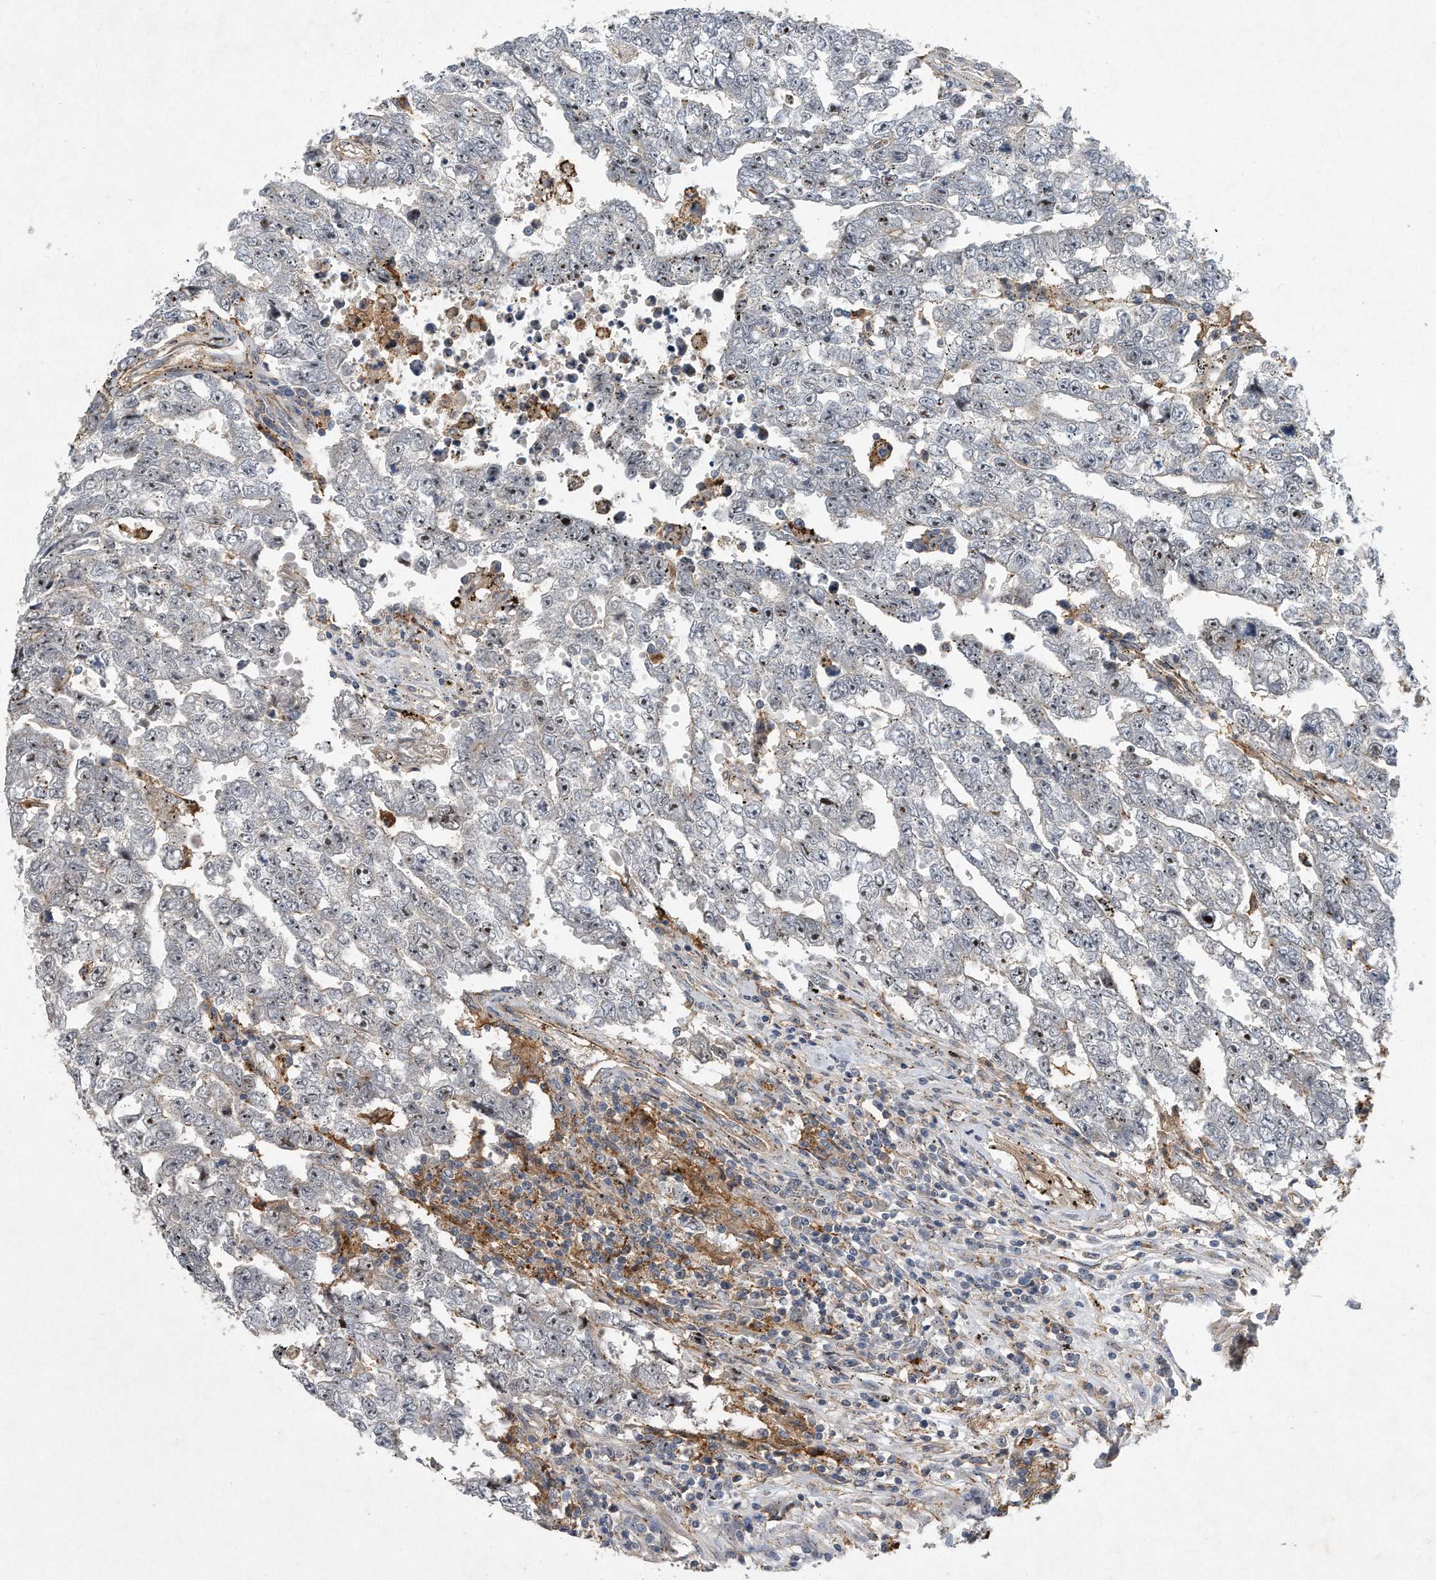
{"staining": {"intensity": "weak", "quantity": "25%-75%", "location": "cytoplasmic/membranous,nuclear"}, "tissue": "testis cancer", "cell_type": "Tumor cells", "image_type": "cancer", "snomed": [{"axis": "morphology", "description": "Carcinoma, Embryonal, NOS"}, {"axis": "topography", "description": "Testis"}], "caption": "A micrograph showing weak cytoplasmic/membranous and nuclear positivity in approximately 25%-75% of tumor cells in testis cancer (embryonal carcinoma), as visualized by brown immunohistochemical staining.", "gene": "PGBD2", "patient": {"sex": "male", "age": 25}}